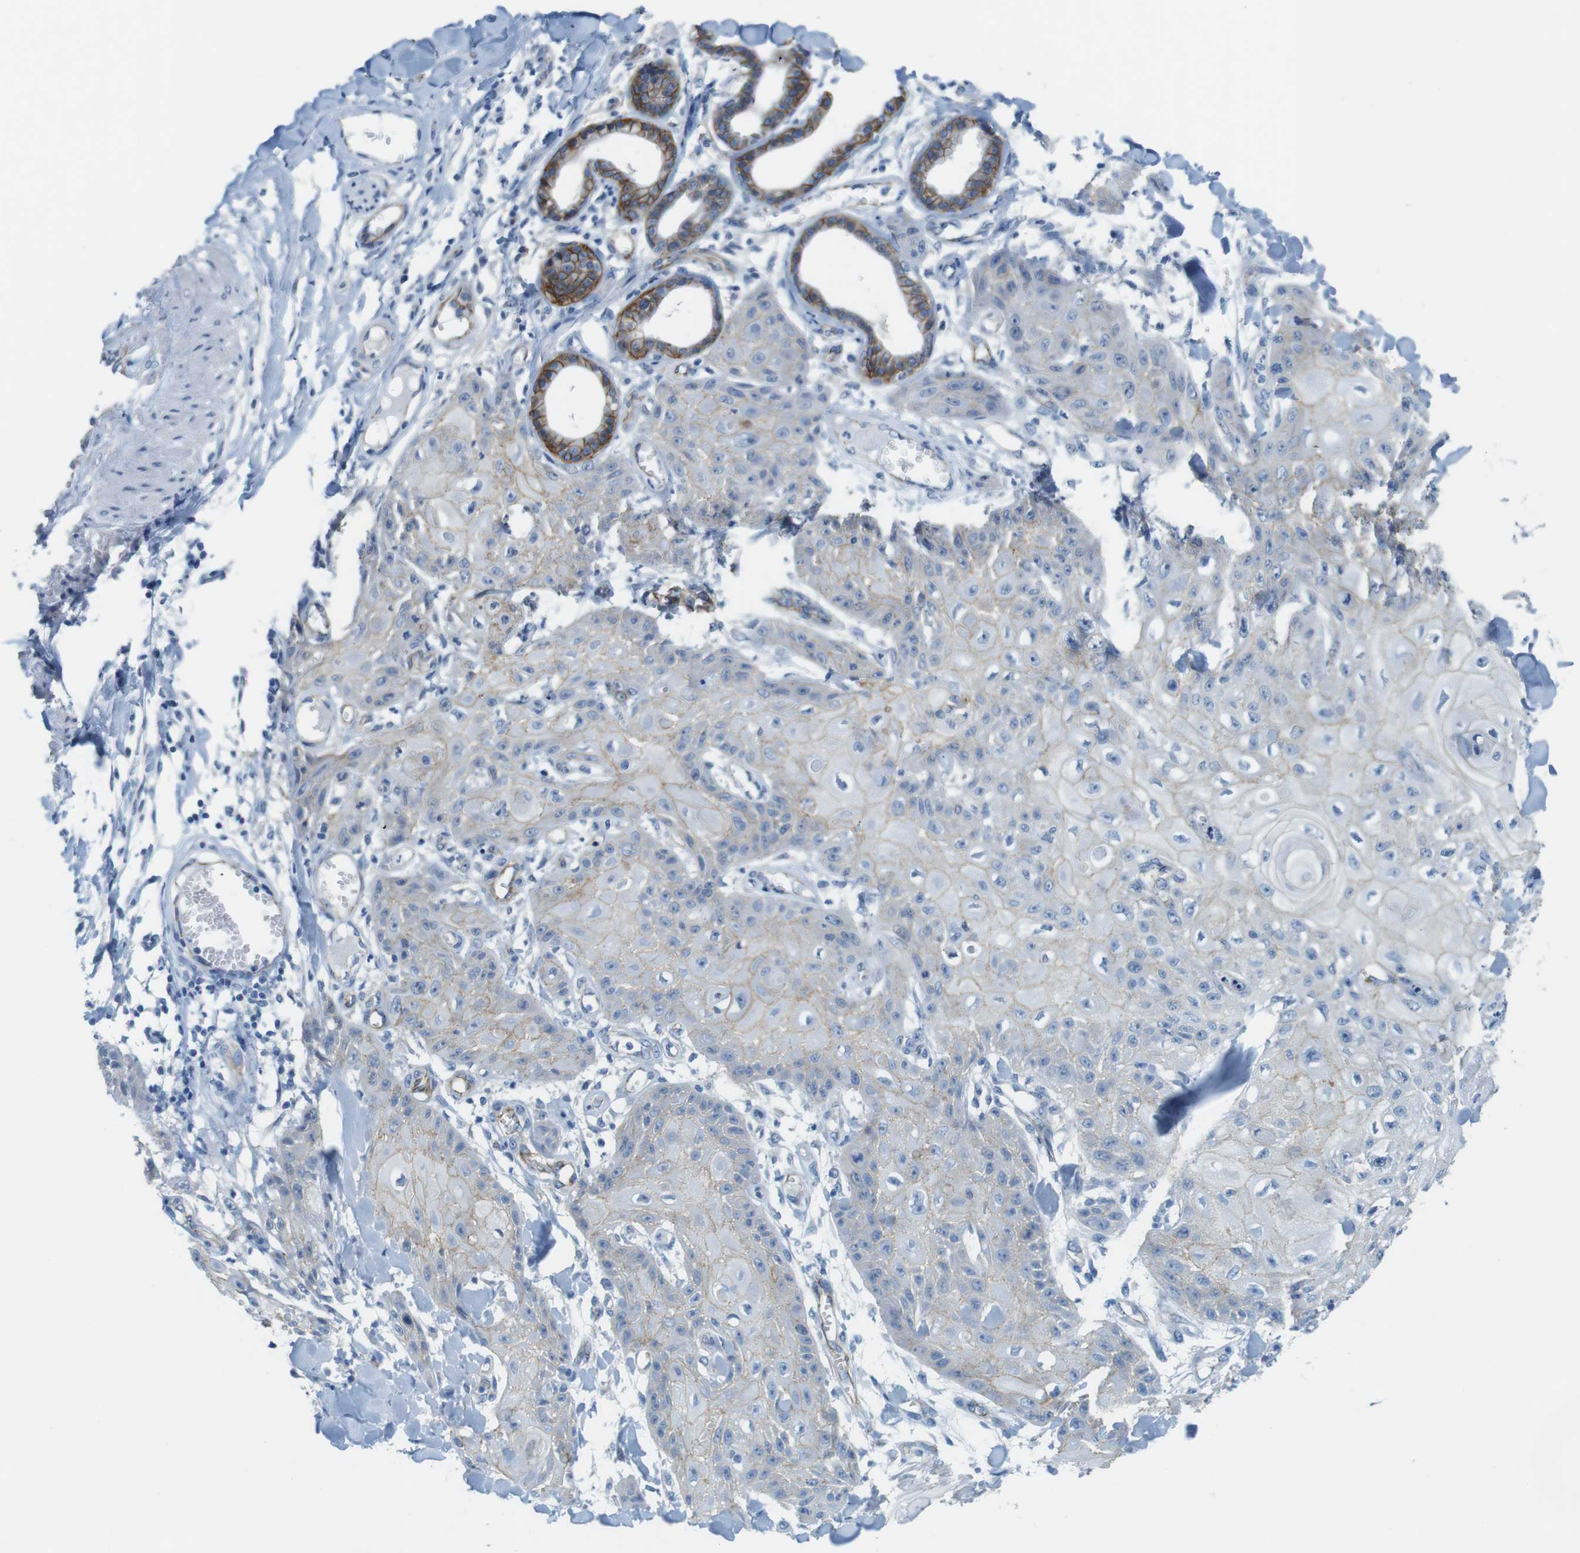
{"staining": {"intensity": "weak", "quantity": "25%-75%", "location": "cytoplasmic/membranous"}, "tissue": "skin cancer", "cell_type": "Tumor cells", "image_type": "cancer", "snomed": [{"axis": "morphology", "description": "Squamous cell carcinoma, NOS"}, {"axis": "topography", "description": "Skin"}], "caption": "A histopathology image of skin cancer stained for a protein demonstrates weak cytoplasmic/membranous brown staining in tumor cells.", "gene": "SLC6A6", "patient": {"sex": "male", "age": 74}}